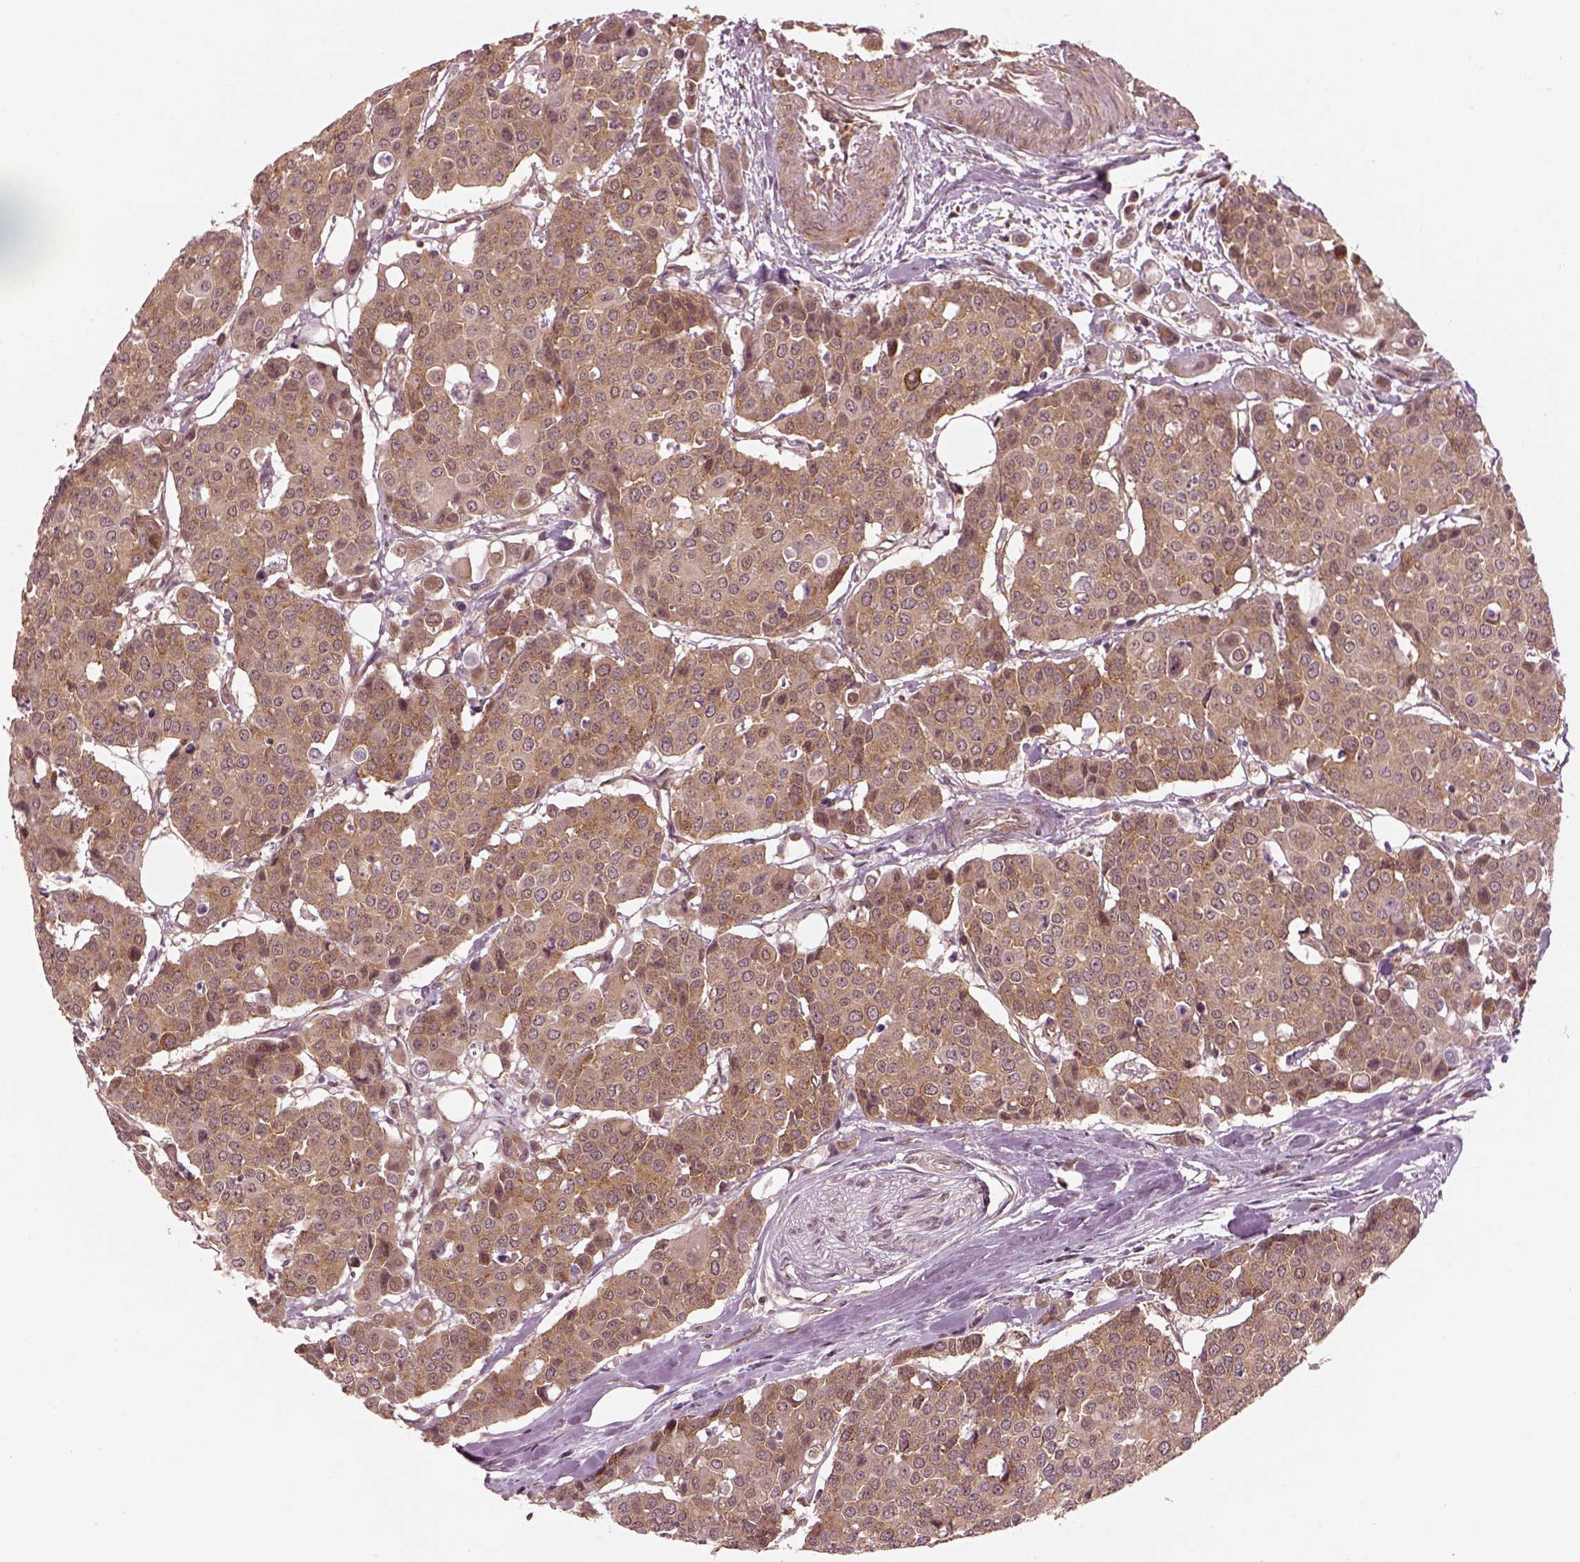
{"staining": {"intensity": "weak", "quantity": ">75%", "location": "cytoplasmic/membranous"}, "tissue": "carcinoid", "cell_type": "Tumor cells", "image_type": "cancer", "snomed": [{"axis": "morphology", "description": "Carcinoid, malignant, NOS"}, {"axis": "topography", "description": "Colon"}], "caption": "Human carcinoid (malignant) stained for a protein (brown) shows weak cytoplasmic/membranous positive positivity in approximately >75% of tumor cells.", "gene": "LSM14A", "patient": {"sex": "male", "age": 81}}